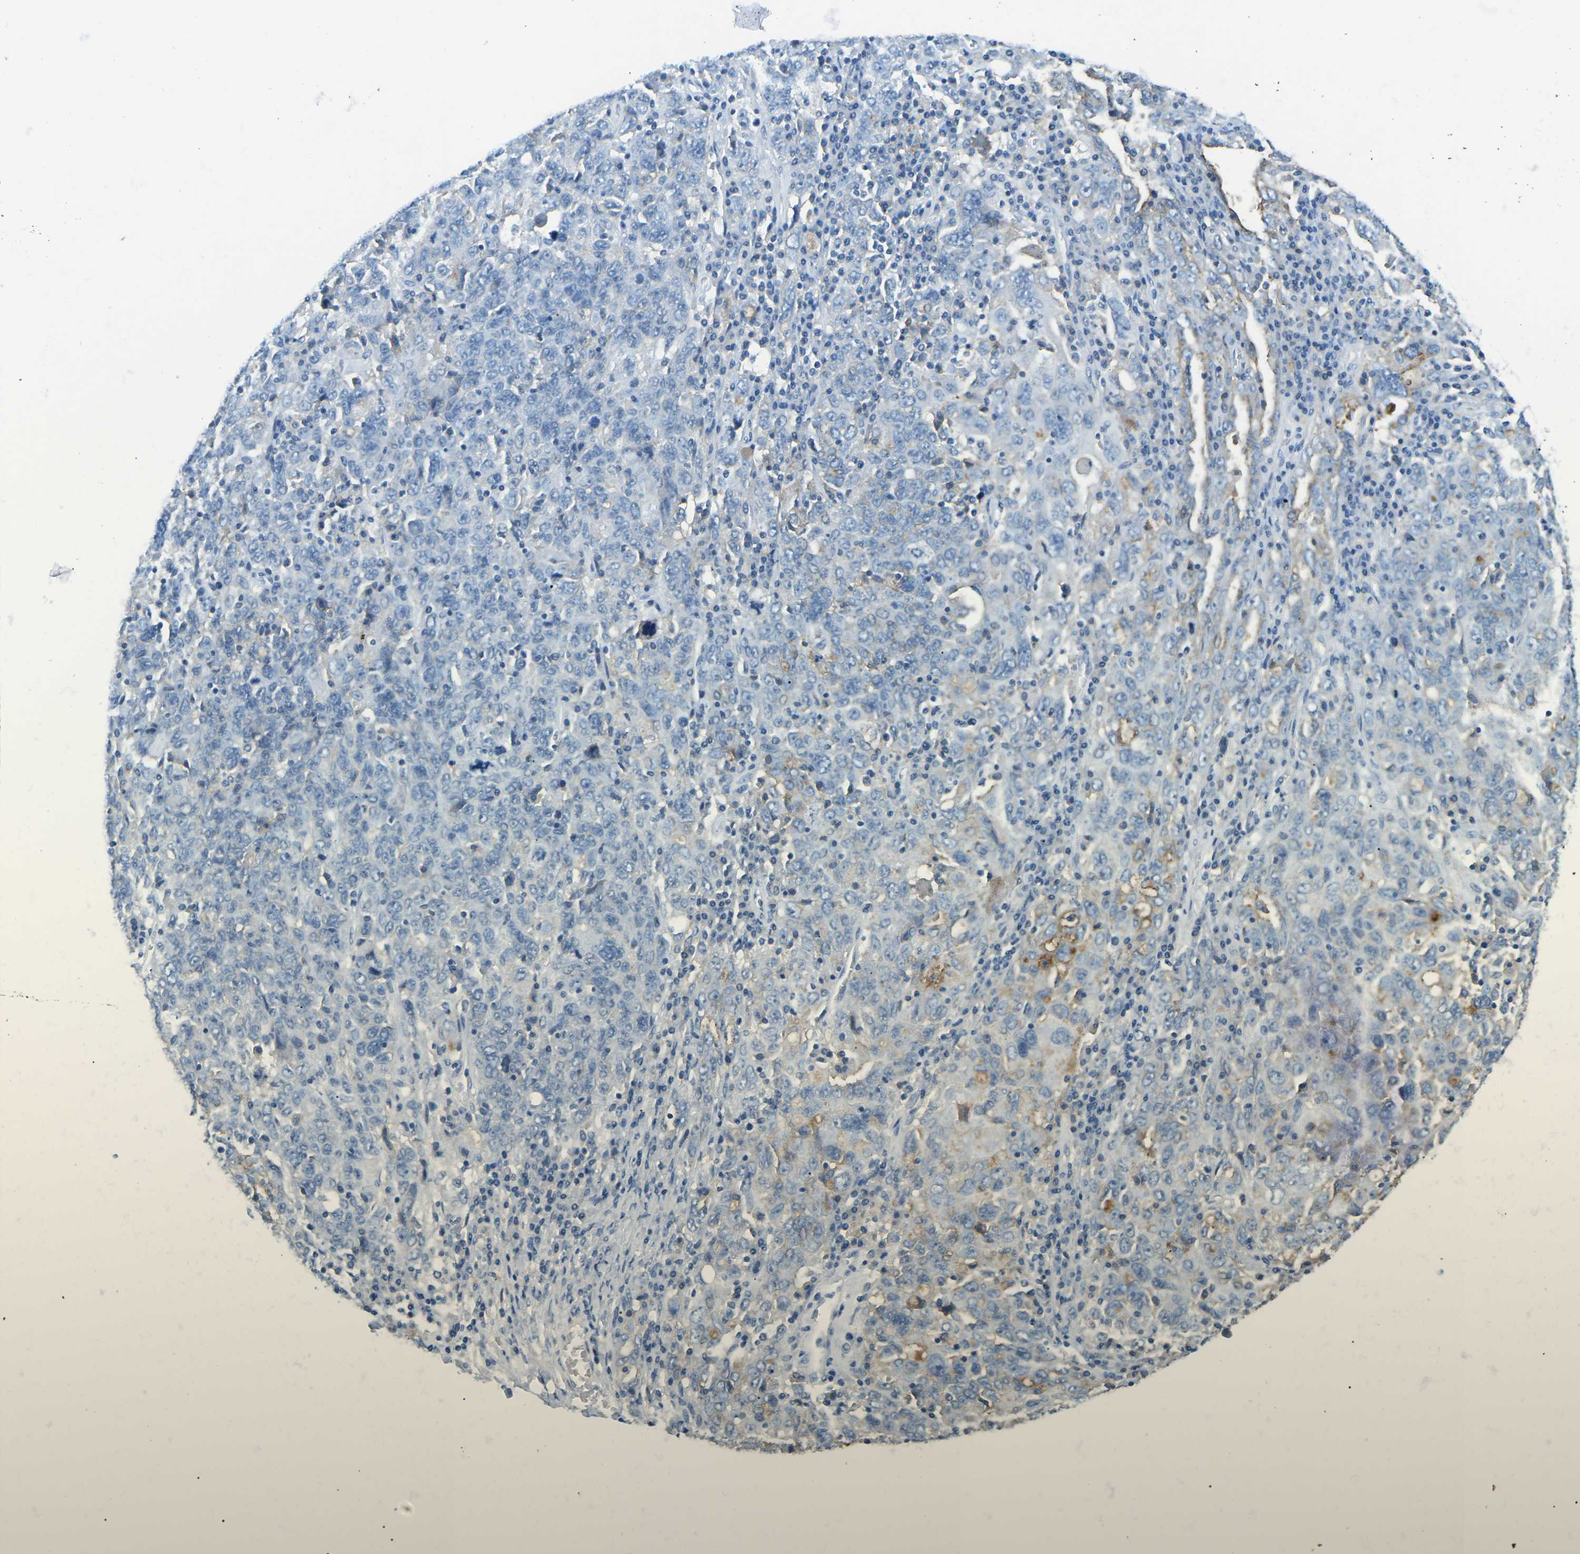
{"staining": {"intensity": "moderate", "quantity": "25%-75%", "location": "cytoplasmic/membranous"}, "tissue": "ovarian cancer", "cell_type": "Tumor cells", "image_type": "cancer", "snomed": [{"axis": "morphology", "description": "Carcinoma, endometroid"}, {"axis": "topography", "description": "Ovary"}], "caption": "Moderate cytoplasmic/membranous protein positivity is identified in approximately 25%-75% of tumor cells in ovarian cancer.", "gene": "CD47", "patient": {"sex": "female", "age": 62}}